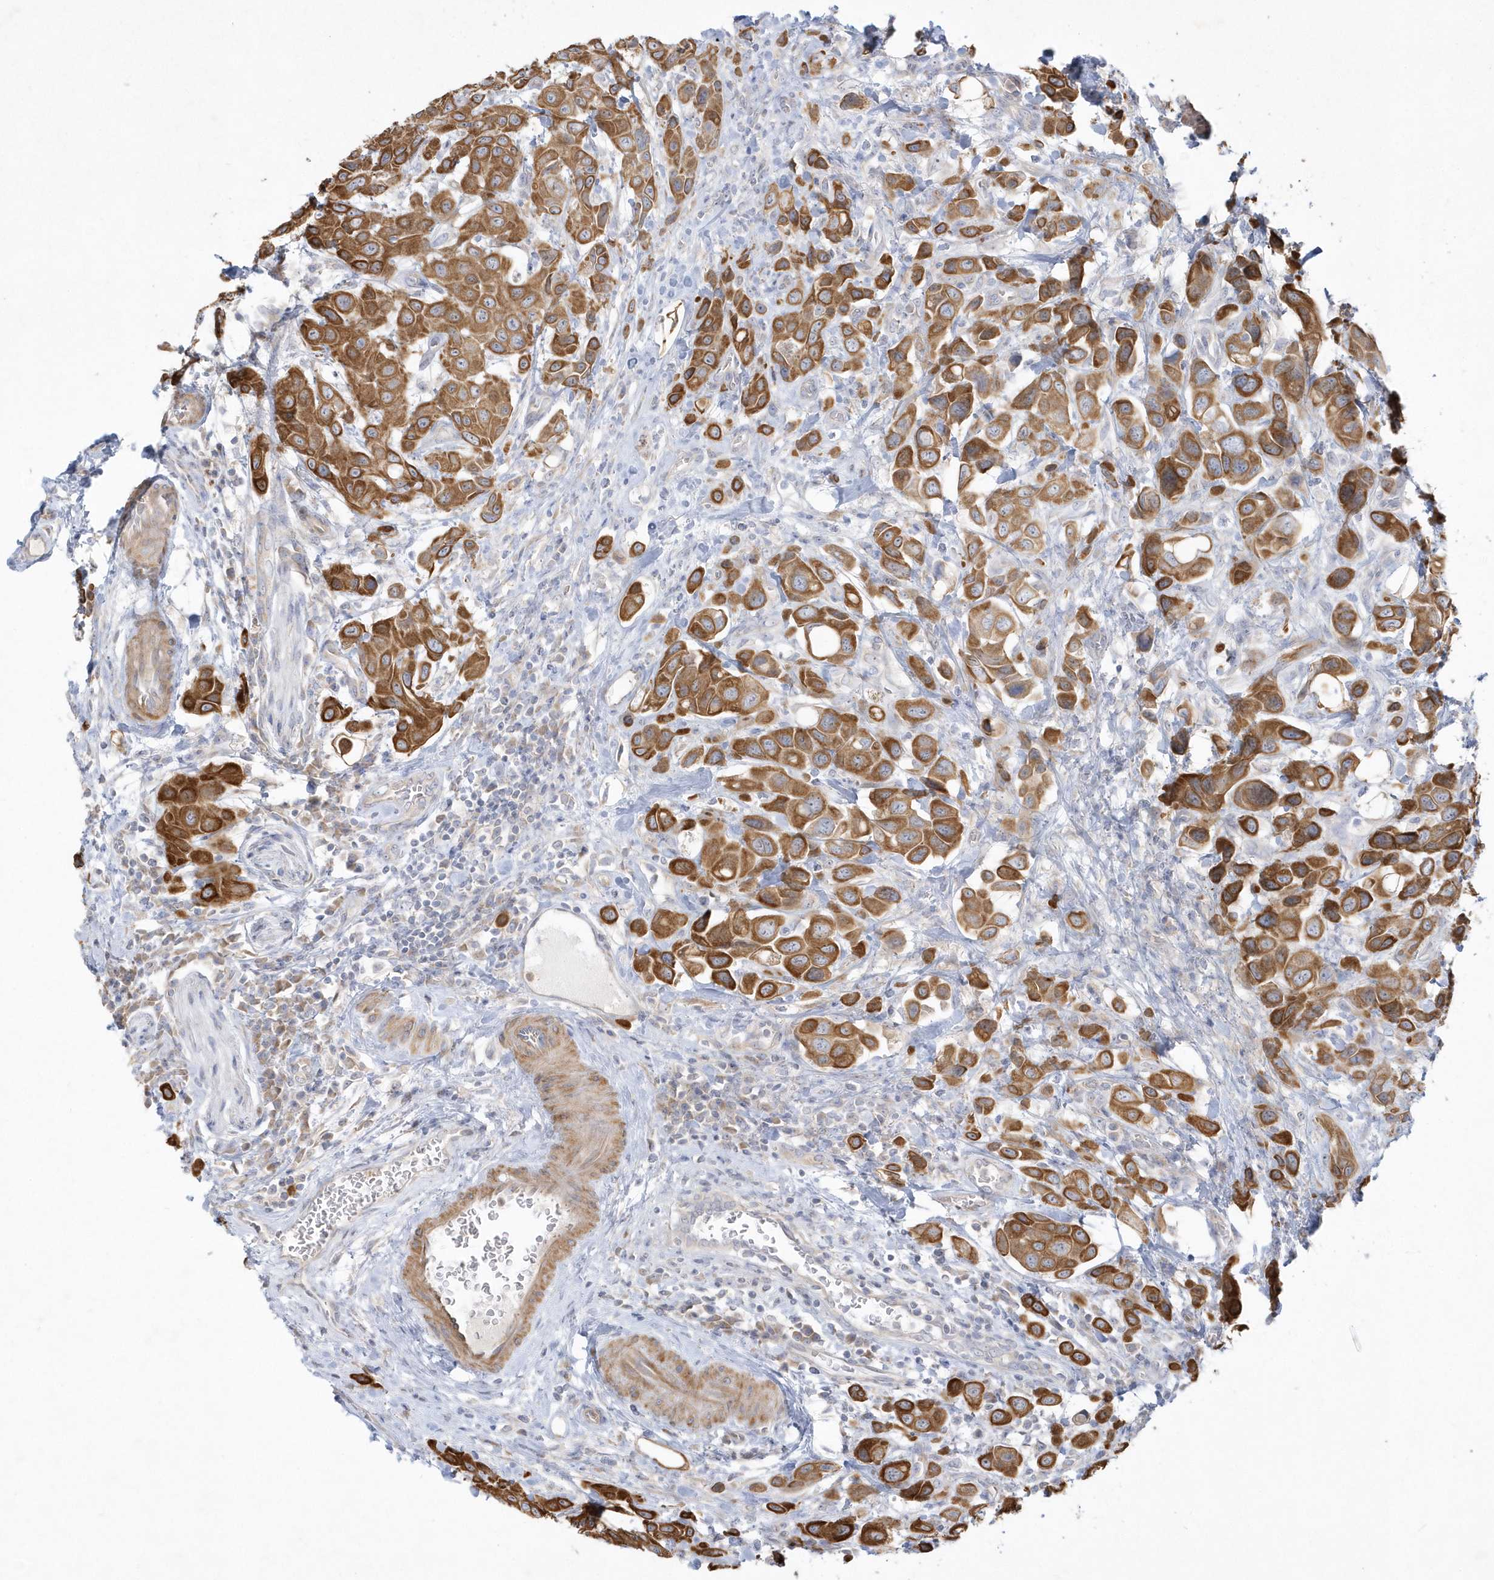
{"staining": {"intensity": "moderate", "quantity": ">75%", "location": "cytoplasmic/membranous"}, "tissue": "urothelial cancer", "cell_type": "Tumor cells", "image_type": "cancer", "snomed": [{"axis": "morphology", "description": "Urothelial carcinoma, High grade"}, {"axis": "topography", "description": "Urinary bladder"}], "caption": "DAB immunohistochemical staining of human urothelial cancer reveals moderate cytoplasmic/membranous protein expression in about >75% of tumor cells. (Stains: DAB (3,3'-diaminobenzidine) in brown, nuclei in blue, Microscopy: brightfield microscopy at high magnification).", "gene": "LARS1", "patient": {"sex": "male", "age": 50}}